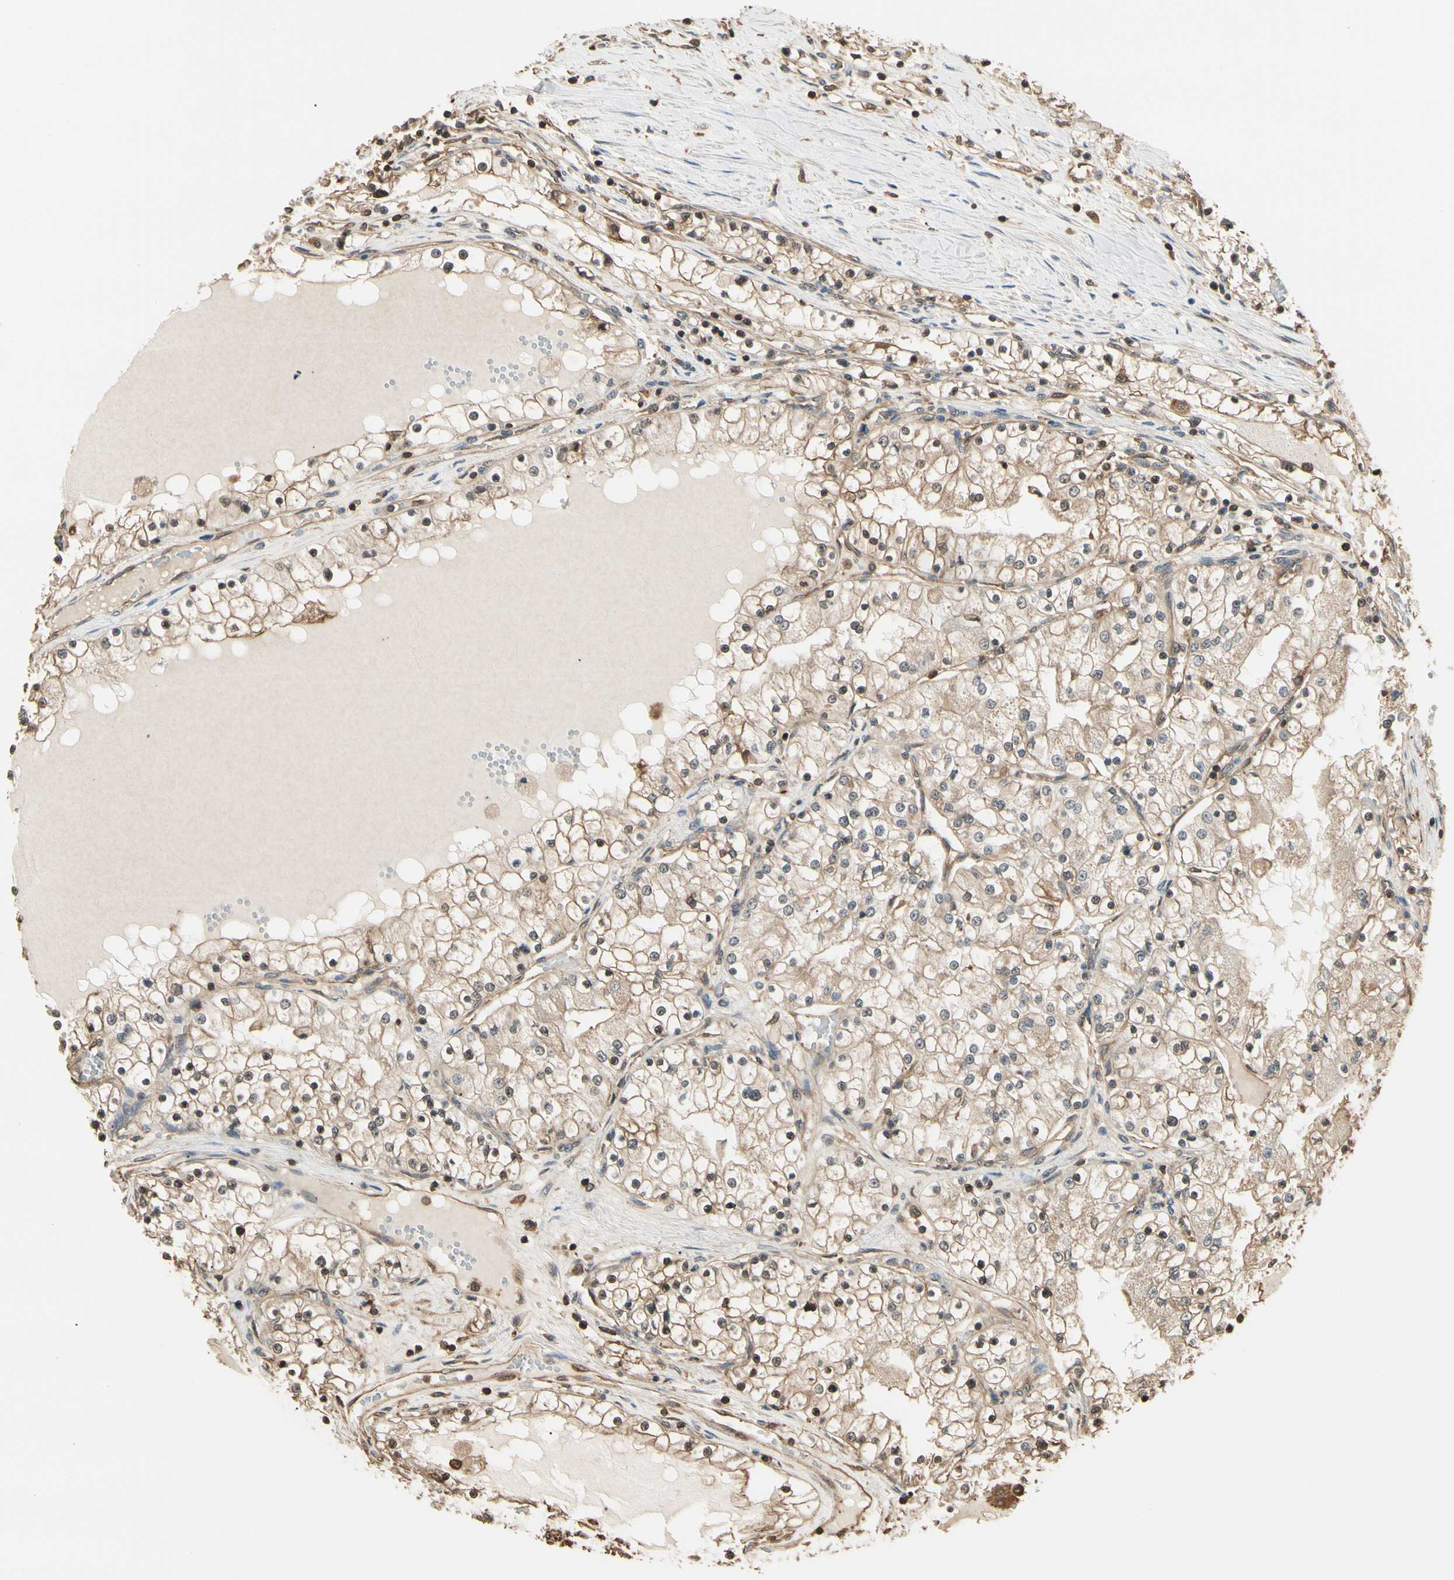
{"staining": {"intensity": "weak", "quantity": "25%-75%", "location": "cytoplasmic/membranous,nuclear"}, "tissue": "renal cancer", "cell_type": "Tumor cells", "image_type": "cancer", "snomed": [{"axis": "morphology", "description": "Adenocarcinoma, NOS"}, {"axis": "topography", "description": "Kidney"}], "caption": "DAB (3,3'-diaminobenzidine) immunohistochemical staining of human renal cancer exhibits weak cytoplasmic/membranous and nuclear protein positivity in approximately 25%-75% of tumor cells. (DAB IHC, brown staining for protein, blue staining for nuclei).", "gene": "YWHAE", "patient": {"sex": "male", "age": 68}}